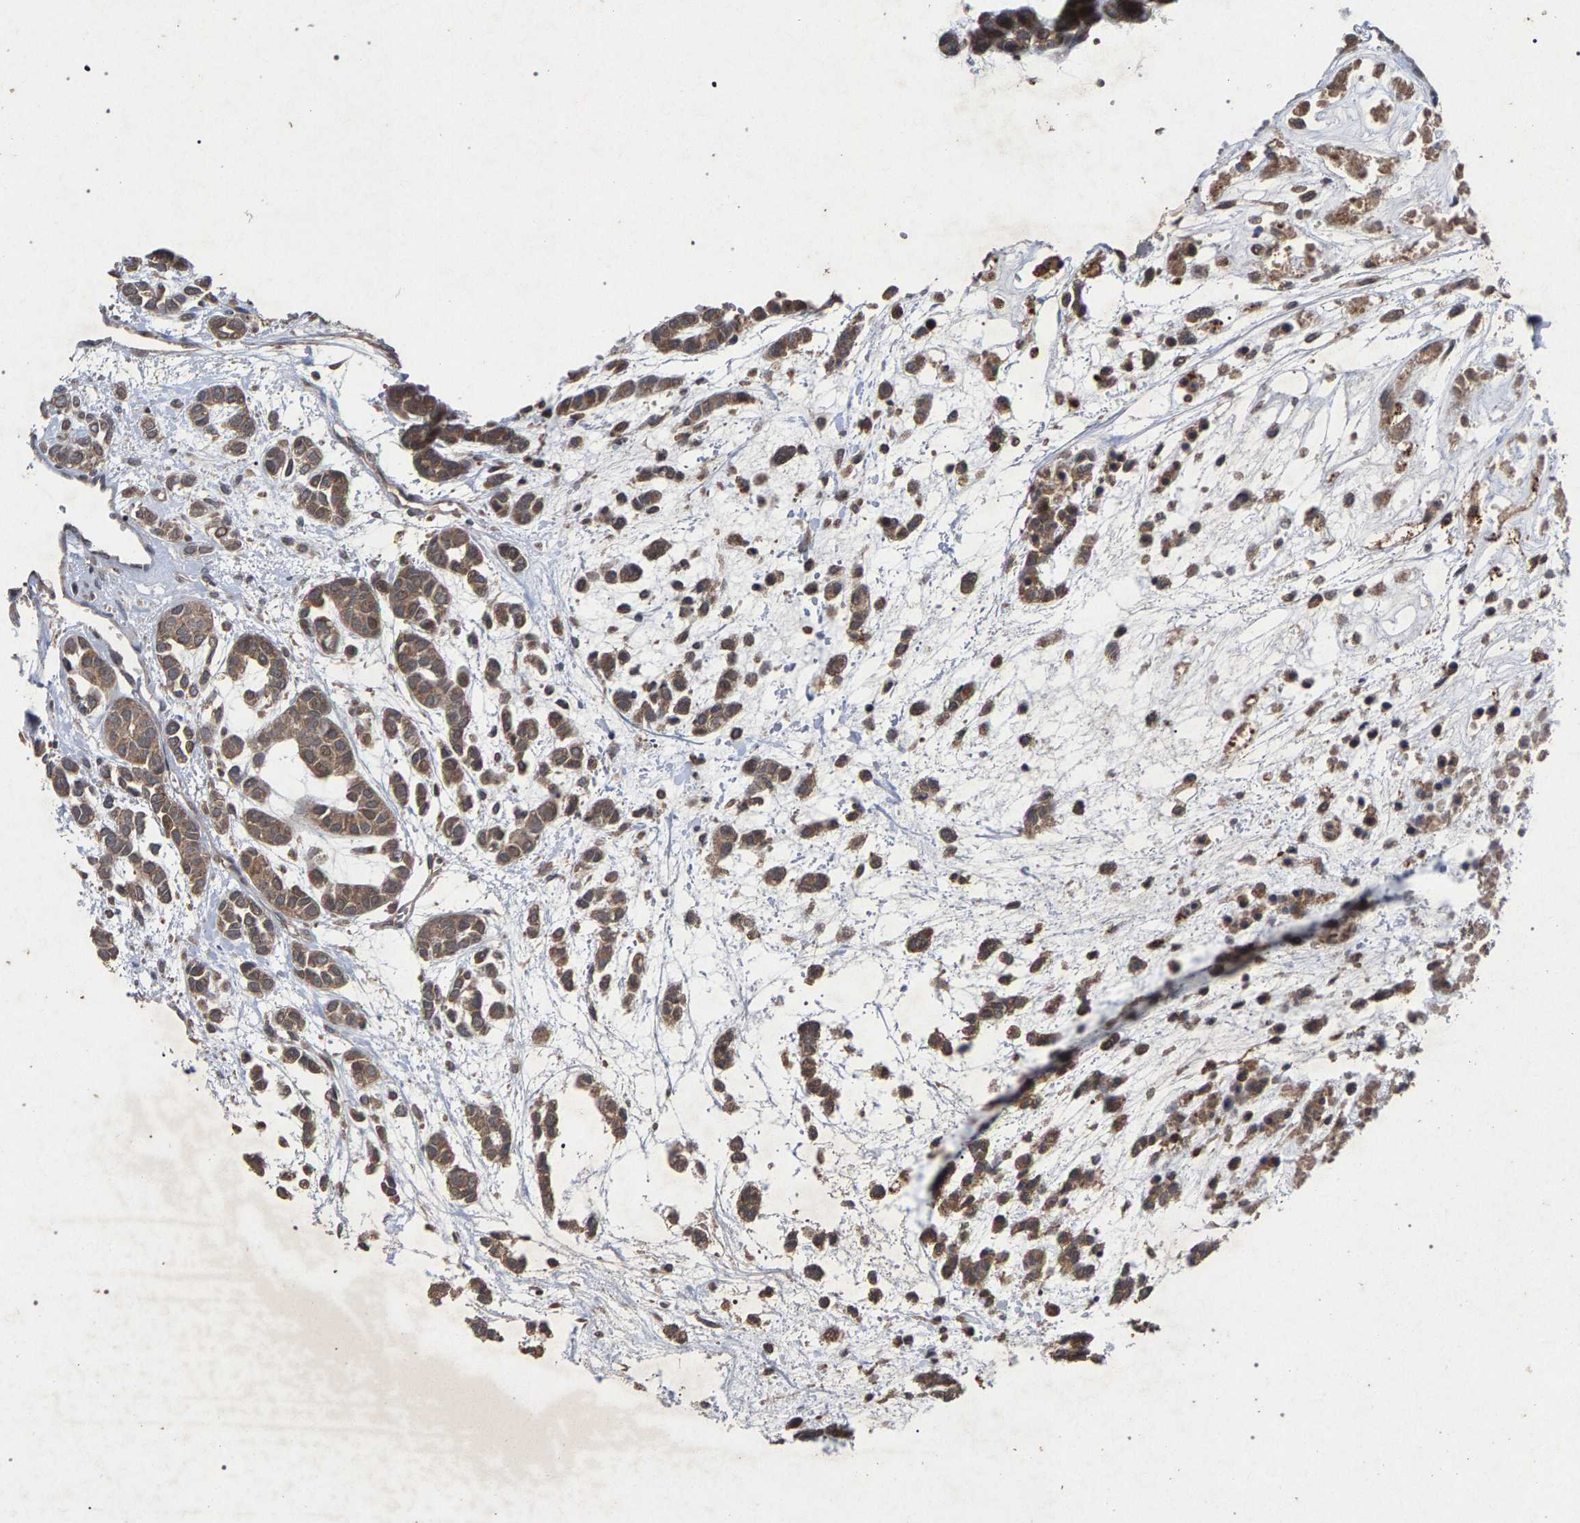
{"staining": {"intensity": "moderate", "quantity": ">75%", "location": "cytoplasmic/membranous"}, "tissue": "head and neck cancer", "cell_type": "Tumor cells", "image_type": "cancer", "snomed": [{"axis": "morphology", "description": "Adenocarcinoma, NOS"}, {"axis": "morphology", "description": "Adenoma, NOS"}, {"axis": "topography", "description": "Head-Neck"}], "caption": "IHC micrograph of neoplastic tissue: head and neck cancer (adenoma) stained using immunohistochemistry (IHC) displays medium levels of moderate protein expression localized specifically in the cytoplasmic/membranous of tumor cells, appearing as a cytoplasmic/membranous brown color.", "gene": "SLC4A4", "patient": {"sex": "female", "age": 55}}